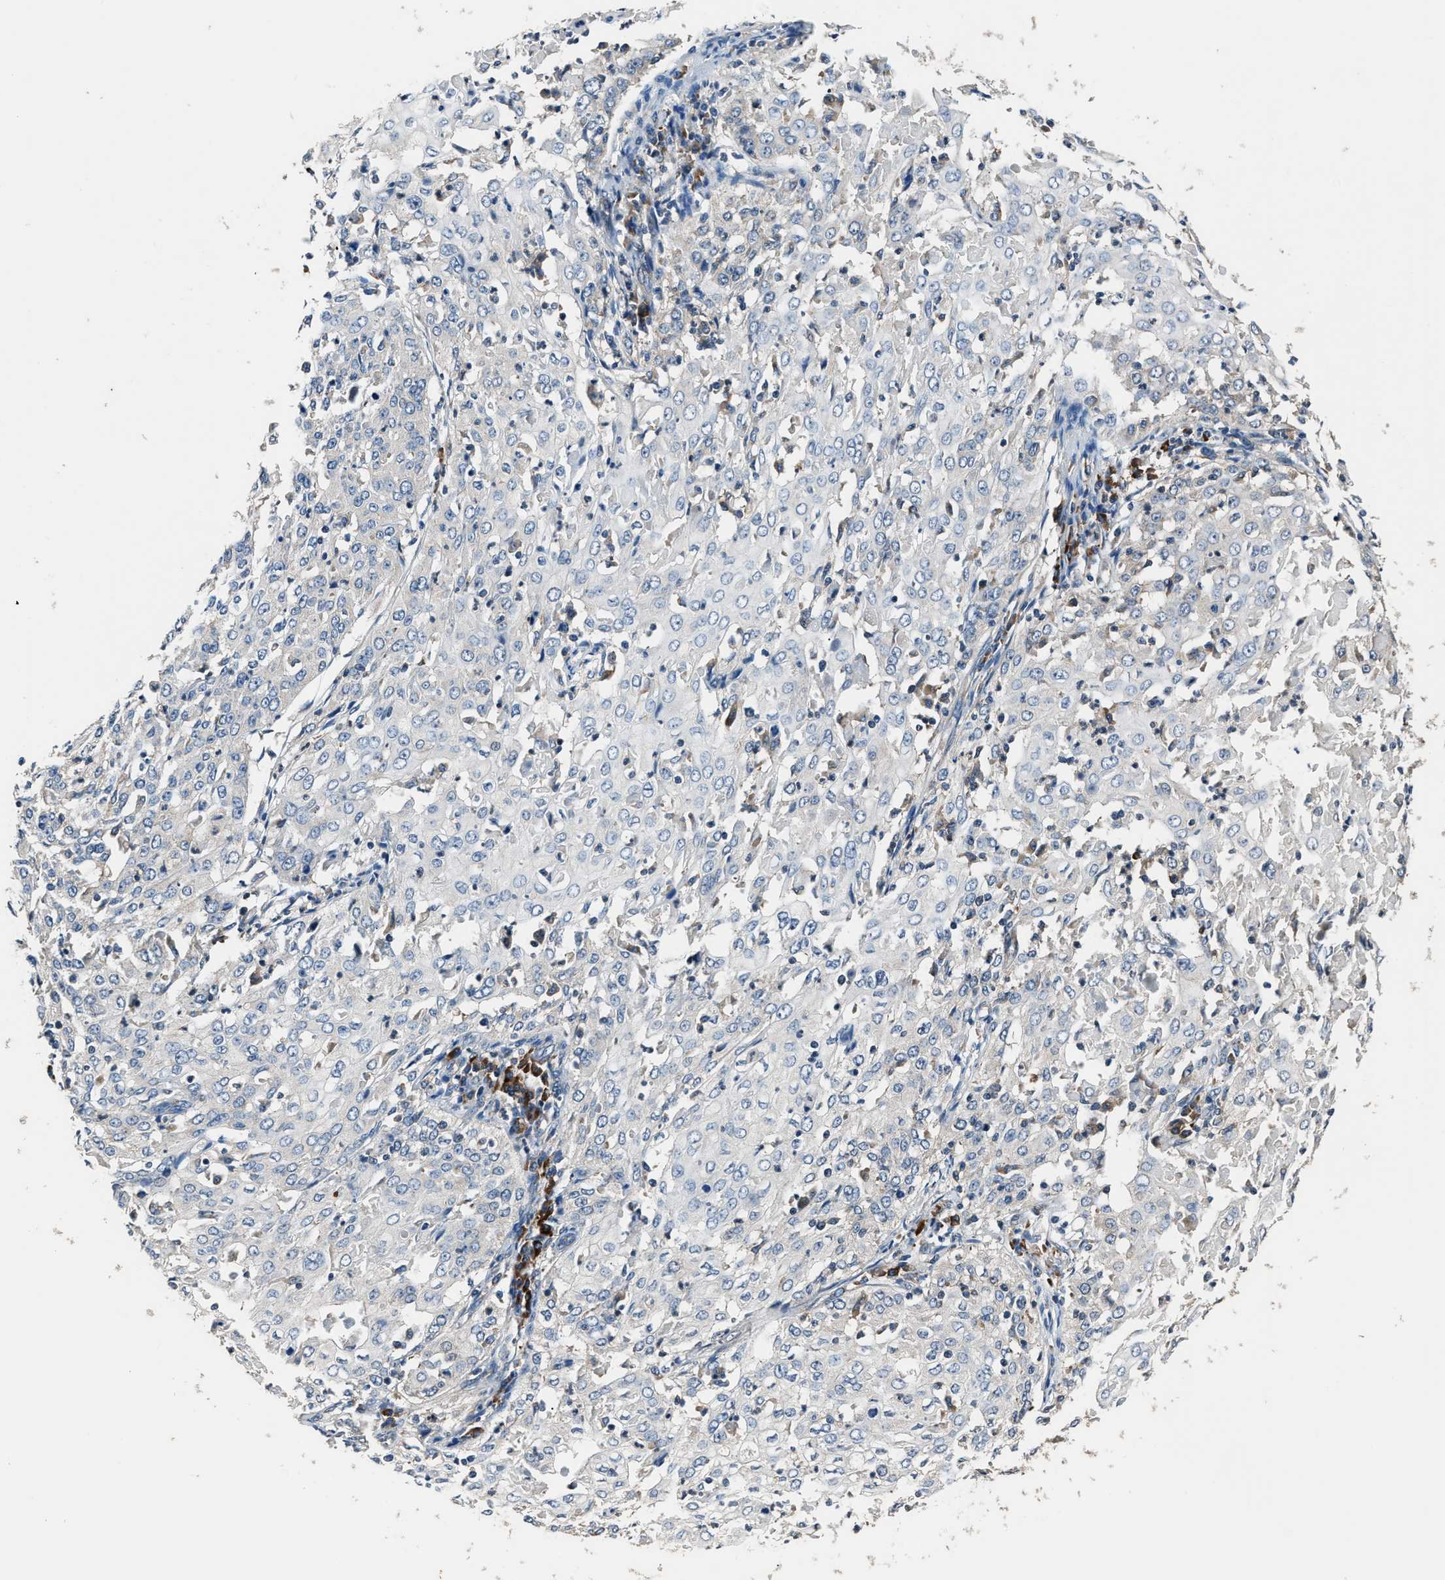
{"staining": {"intensity": "negative", "quantity": "none", "location": "none"}, "tissue": "cervical cancer", "cell_type": "Tumor cells", "image_type": "cancer", "snomed": [{"axis": "morphology", "description": "Squamous cell carcinoma, NOS"}, {"axis": "topography", "description": "Cervix"}], "caption": "IHC photomicrograph of neoplastic tissue: cervical squamous cell carcinoma stained with DAB demonstrates no significant protein expression in tumor cells.", "gene": "IMPDH2", "patient": {"sex": "female", "age": 39}}